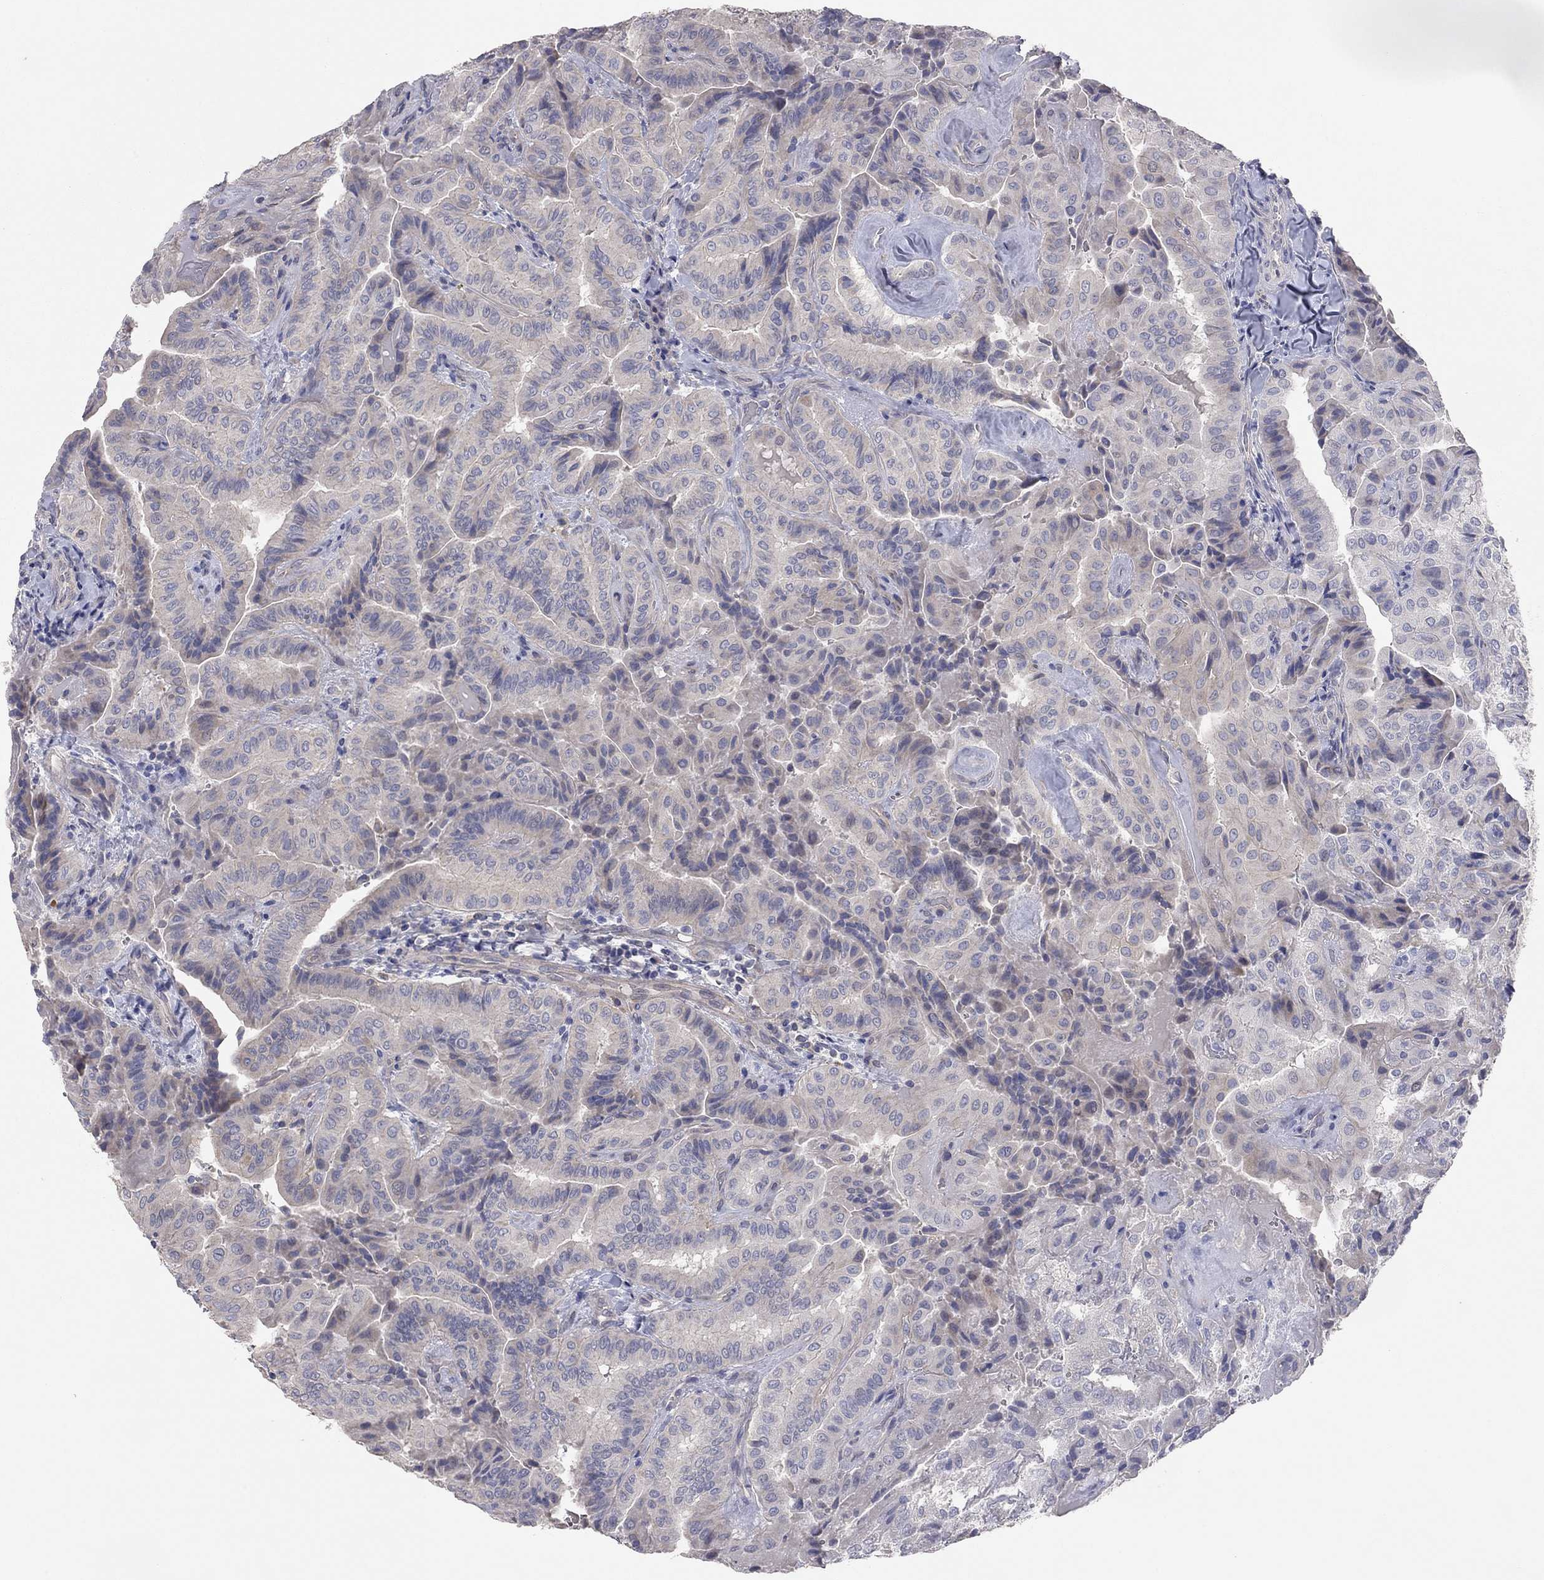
{"staining": {"intensity": "weak", "quantity": "<25%", "location": "cytoplasmic/membranous"}, "tissue": "thyroid cancer", "cell_type": "Tumor cells", "image_type": "cancer", "snomed": [{"axis": "morphology", "description": "Papillary adenocarcinoma, NOS"}, {"axis": "topography", "description": "Thyroid gland"}], "caption": "High power microscopy photomicrograph of an IHC image of thyroid cancer (papillary adenocarcinoma), revealing no significant staining in tumor cells.", "gene": "KCNB1", "patient": {"sex": "female", "age": 68}}